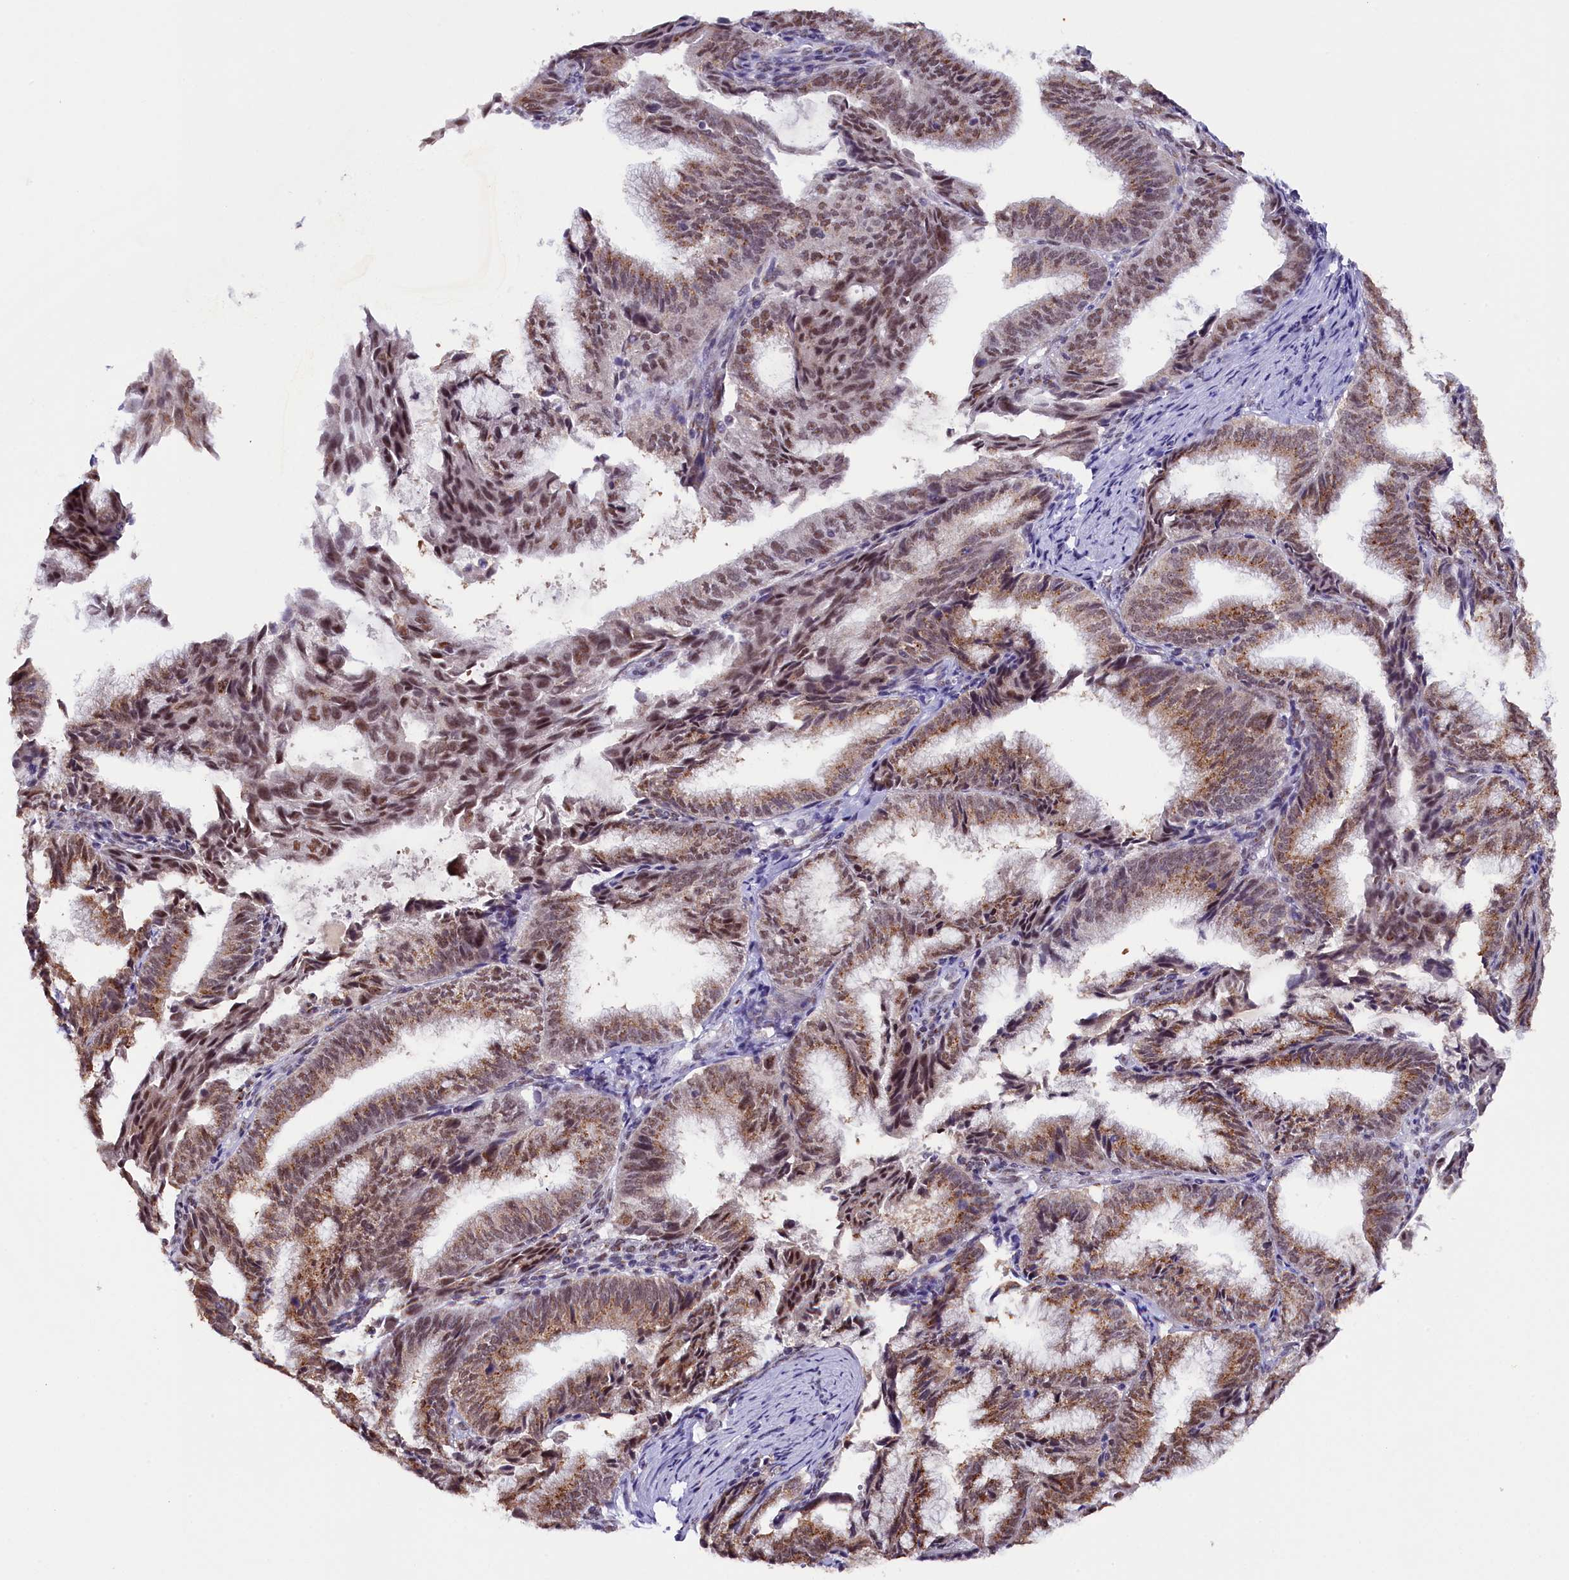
{"staining": {"intensity": "moderate", "quantity": "25%-75%", "location": "cytoplasmic/membranous,nuclear"}, "tissue": "endometrial cancer", "cell_type": "Tumor cells", "image_type": "cancer", "snomed": [{"axis": "morphology", "description": "Adenocarcinoma, NOS"}, {"axis": "topography", "description": "Endometrium"}], "caption": "Moderate cytoplasmic/membranous and nuclear protein staining is present in about 25%-75% of tumor cells in endometrial cancer (adenocarcinoma).", "gene": "NCBP1", "patient": {"sex": "female", "age": 49}}